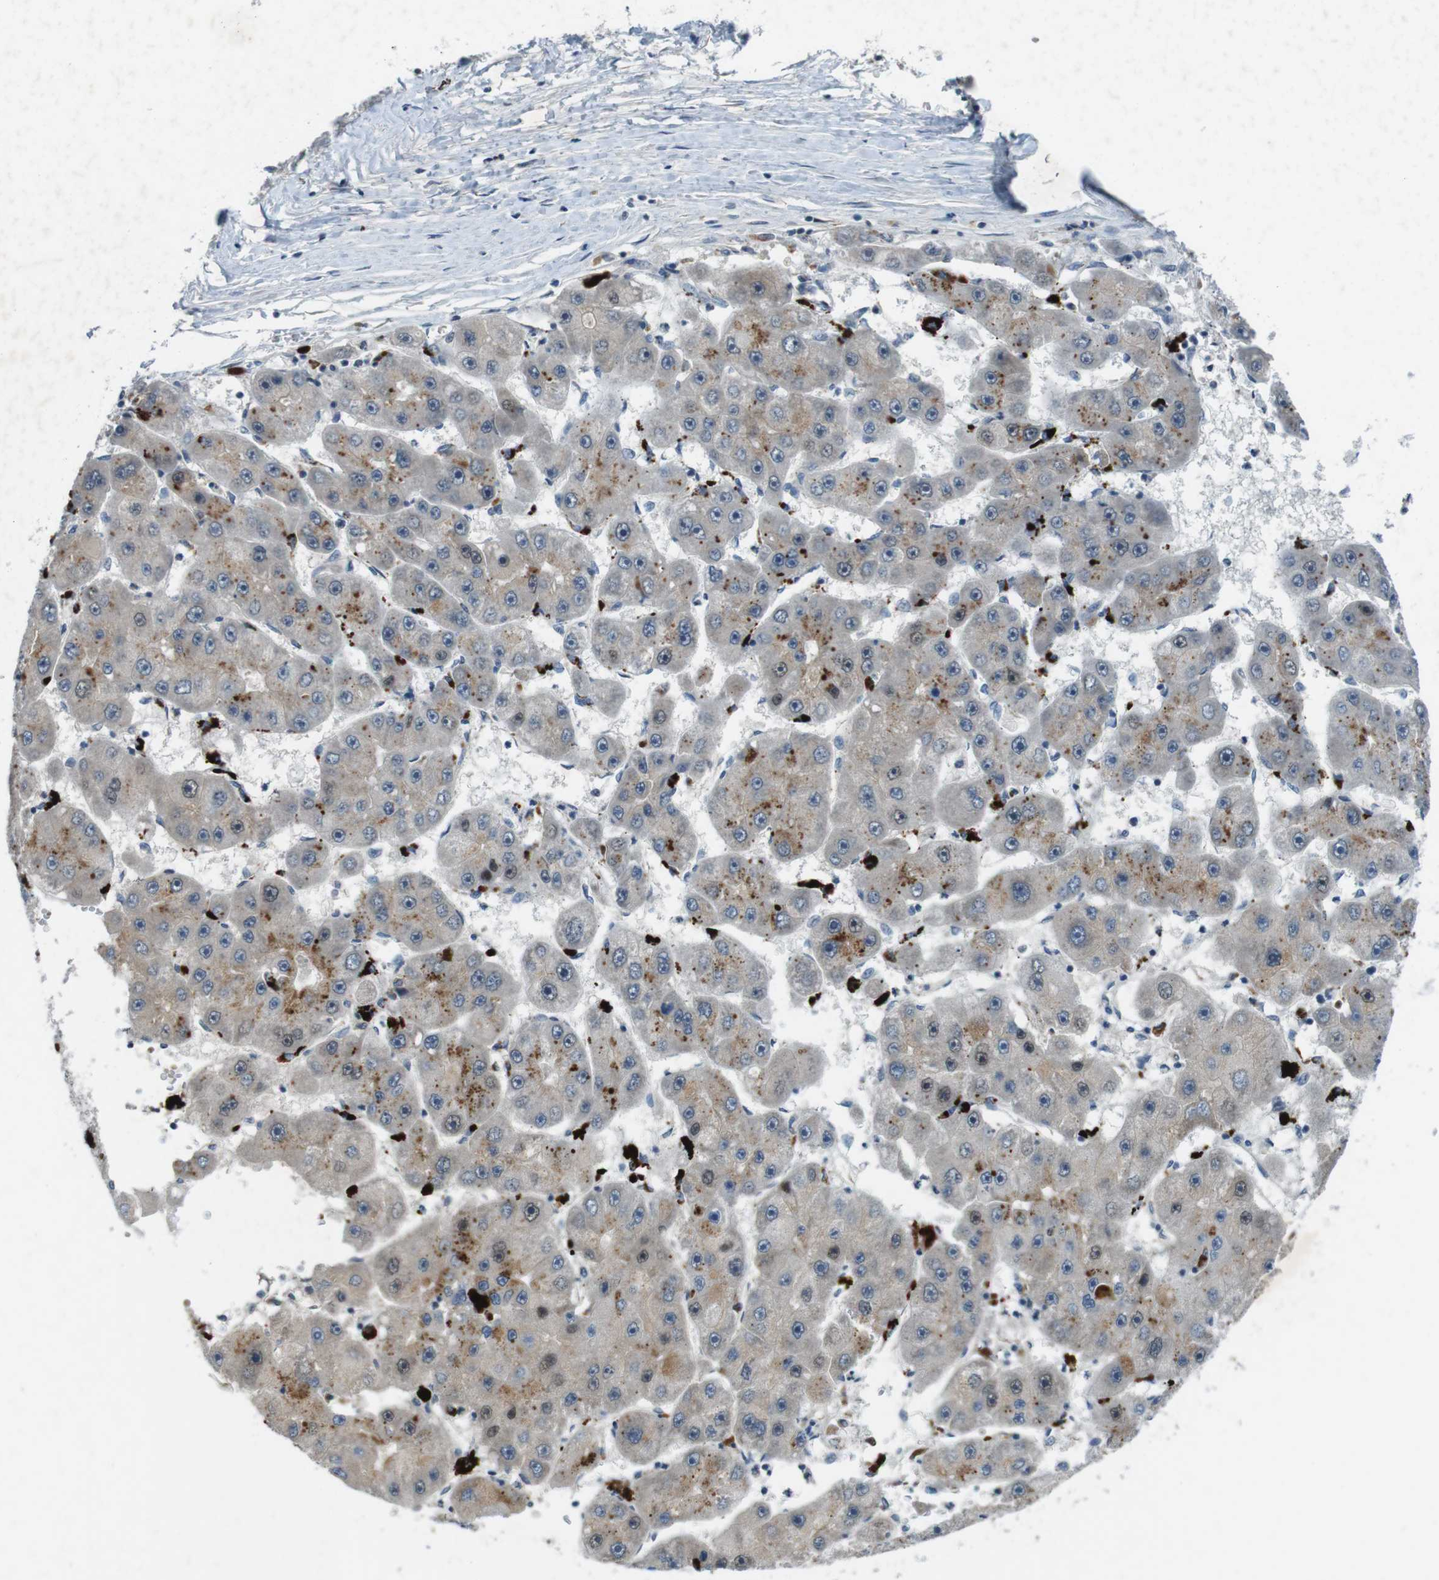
{"staining": {"intensity": "weak", "quantity": "25%-75%", "location": "cytoplasmic/membranous"}, "tissue": "liver cancer", "cell_type": "Tumor cells", "image_type": "cancer", "snomed": [{"axis": "morphology", "description": "Carcinoma, Hepatocellular, NOS"}, {"axis": "topography", "description": "Liver"}], "caption": "High-power microscopy captured an immunohistochemistry micrograph of liver hepatocellular carcinoma, revealing weak cytoplasmic/membranous positivity in about 25%-75% of tumor cells. The protein of interest is shown in brown color, while the nuclei are stained blue.", "gene": "MAPKAPK5", "patient": {"sex": "female", "age": 61}}